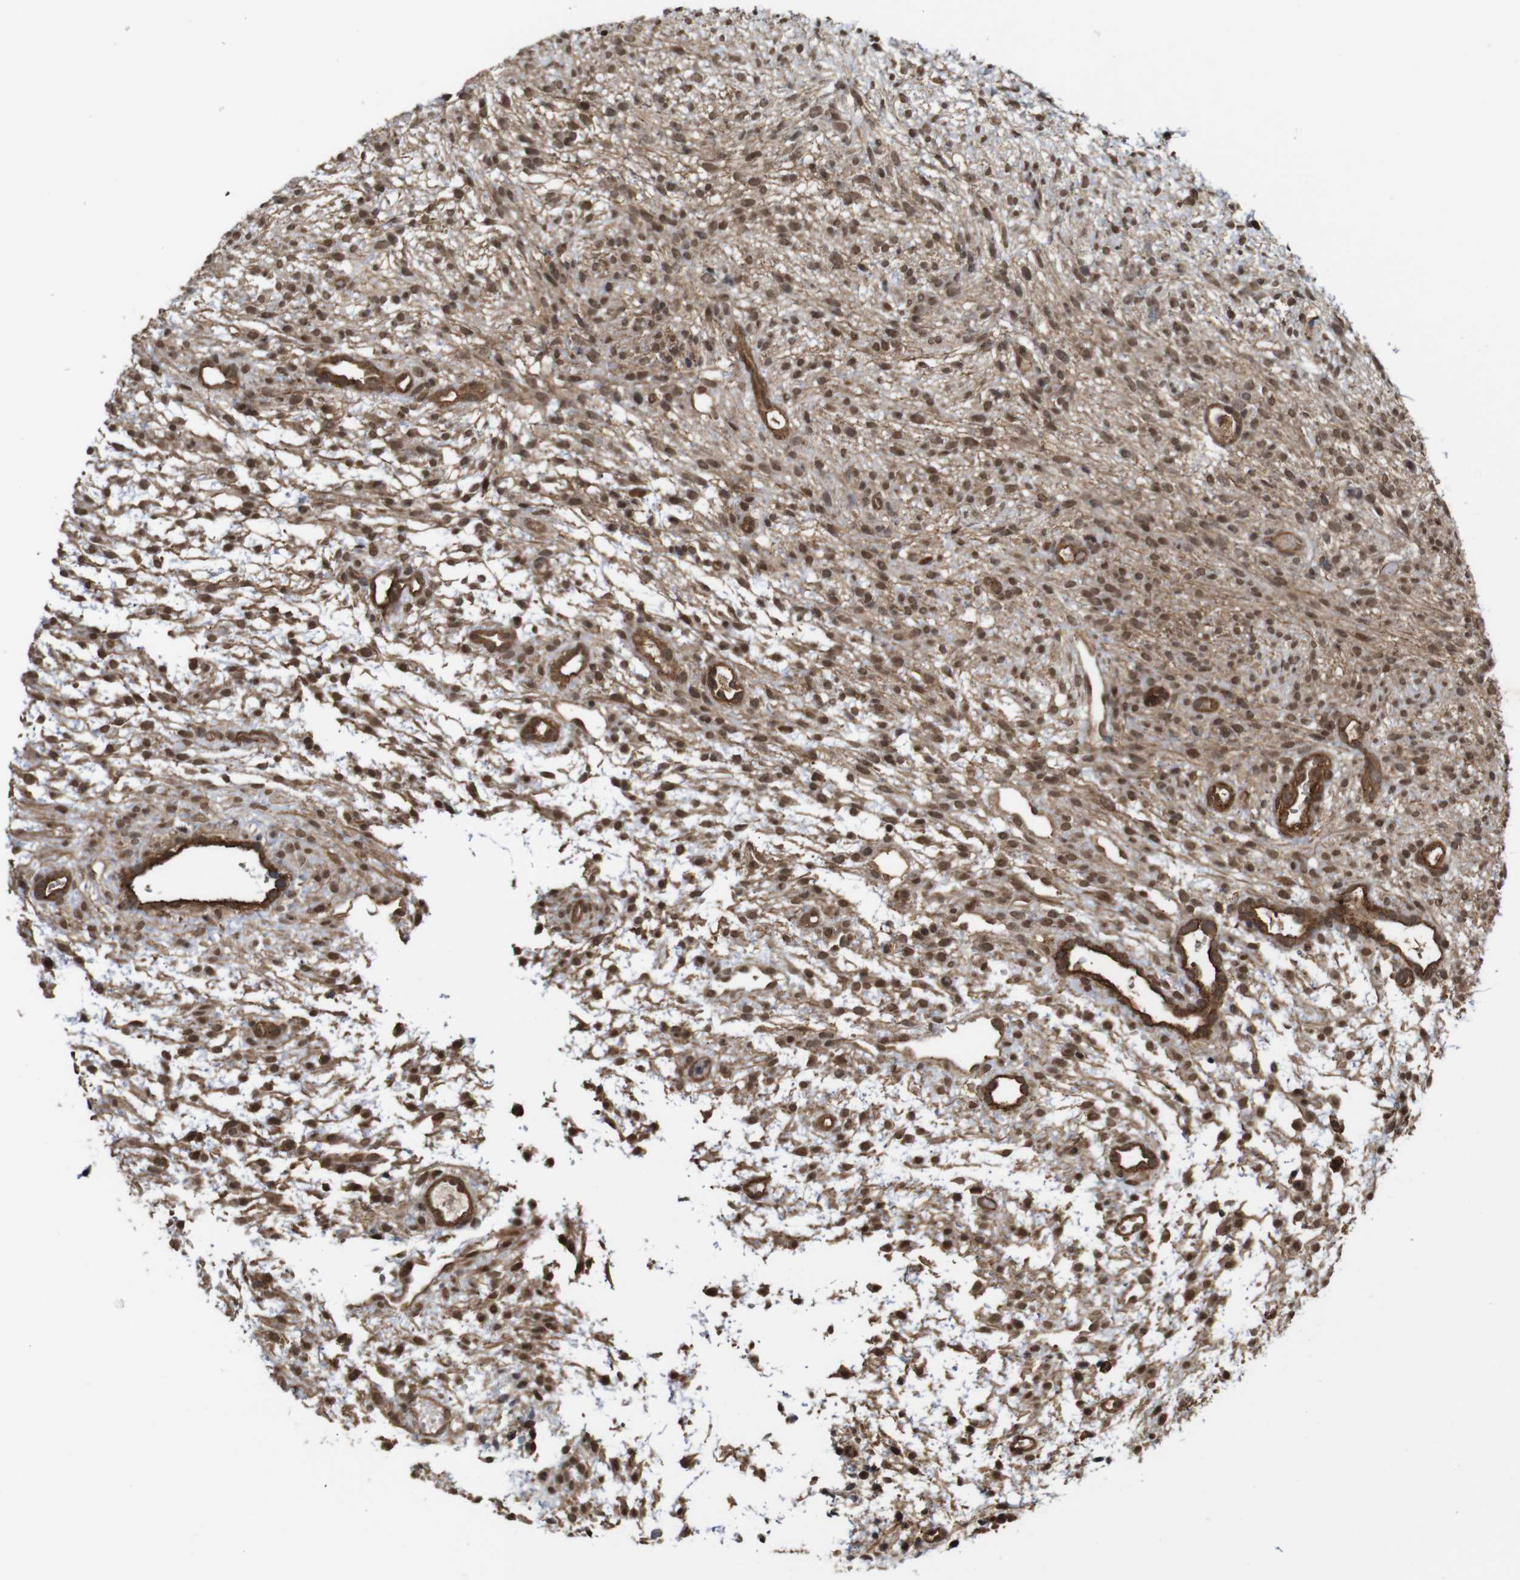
{"staining": {"intensity": "moderate", "quantity": ">75%", "location": "cytoplasmic/membranous"}, "tissue": "ovary", "cell_type": "Follicle cells", "image_type": "normal", "snomed": [{"axis": "morphology", "description": "Normal tissue, NOS"}, {"axis": "morphology", "description": "Cyst, NOS"}, {"axis": "topography", "description": "Ovary"}], "caption": "This image exhibits benign ovary stained with immunohistochemistry to label a protein in brown. The cytoplasmic/membranous of follicle cells show moderate positivity for the protein. Nuclei are counter-stained blue.", "gene": "NANOS1", "patient": {"sex": "female", "age": 18}}